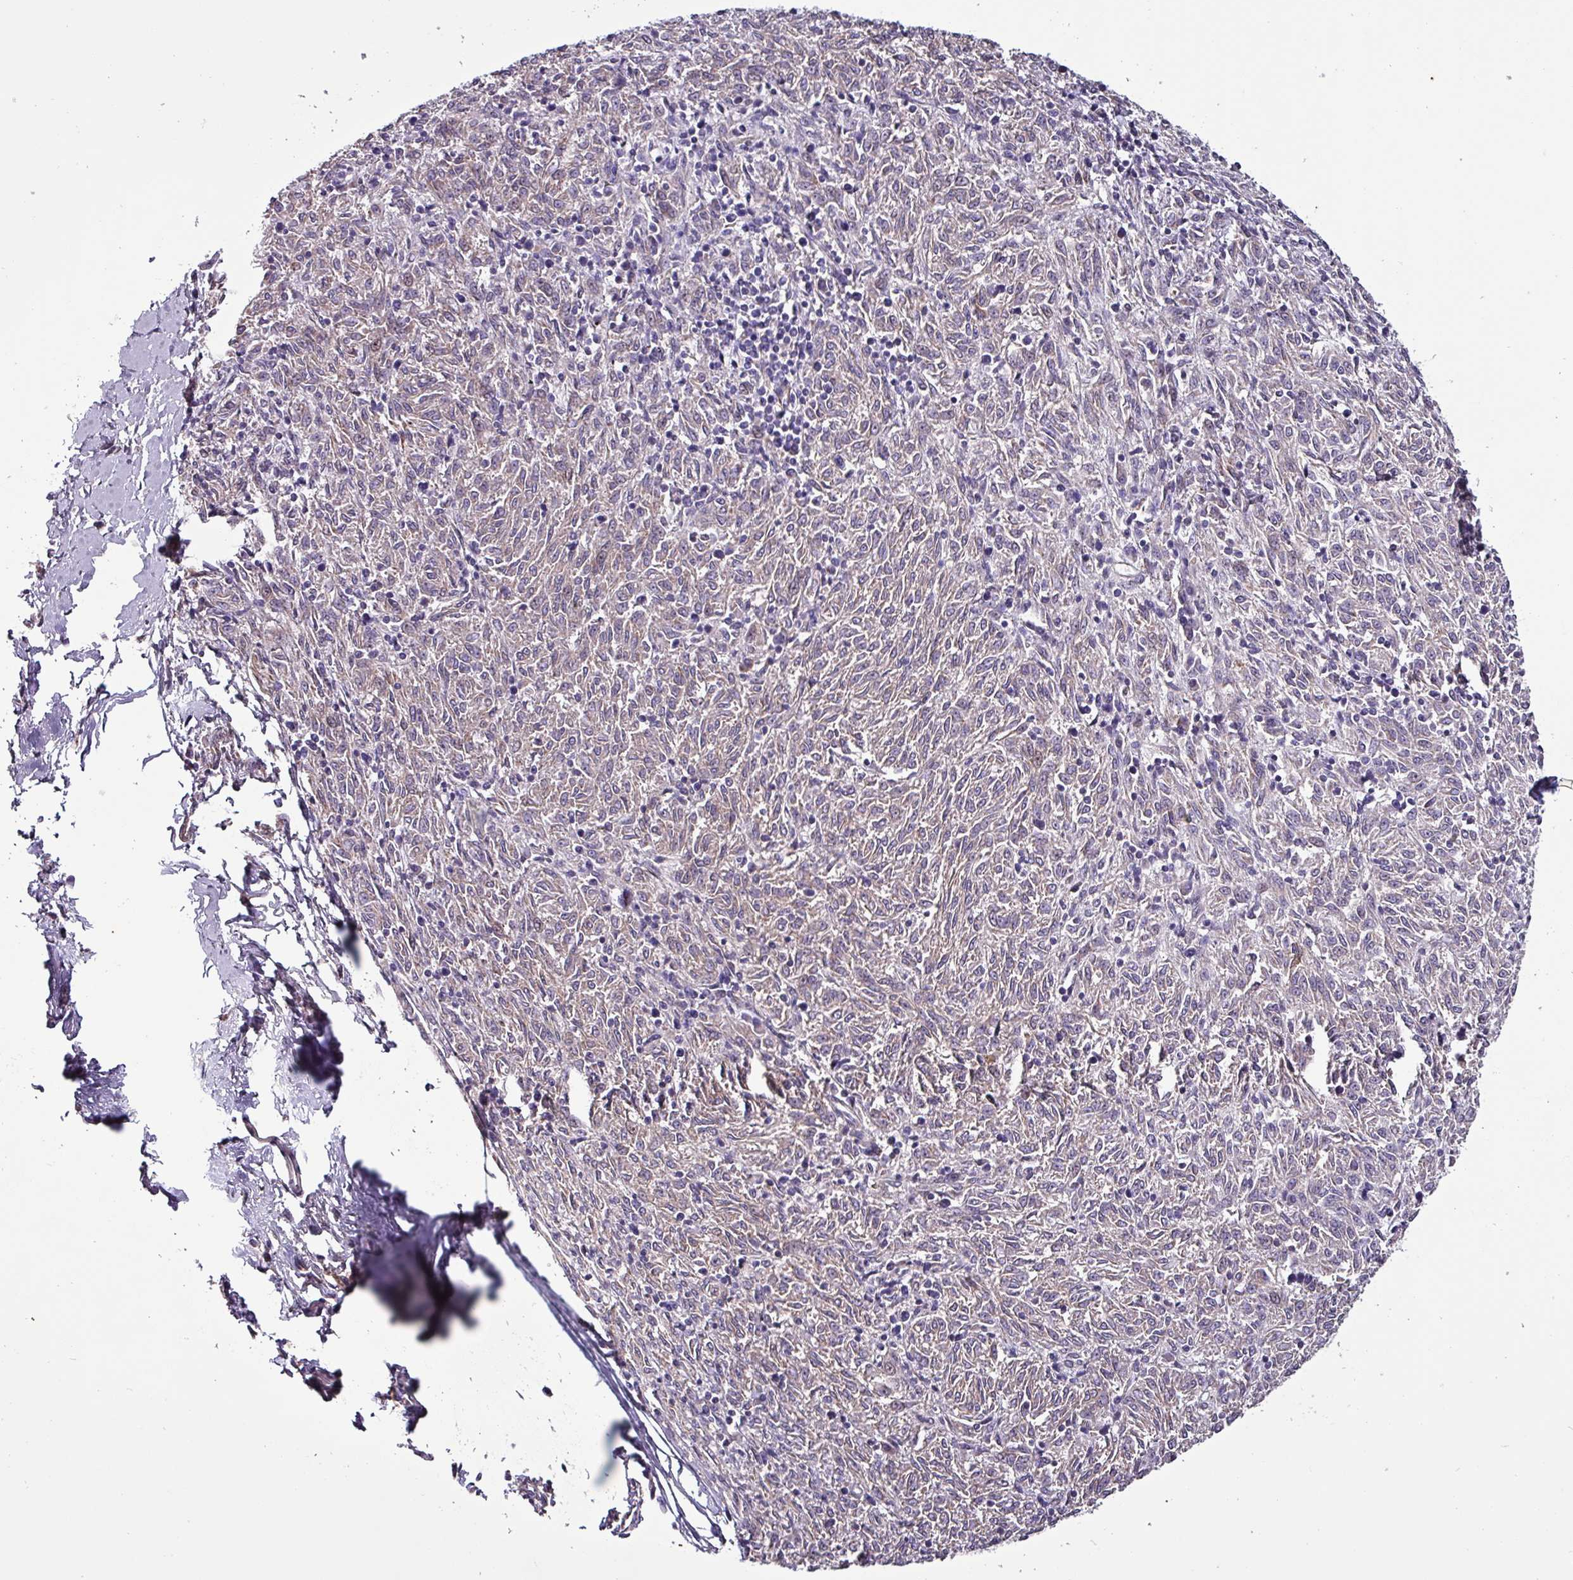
{"staining": {"intensity": "negative", "quantity": "none", "location": "none"}, "tissue": "melanoma", "cell_type": "Tumor cells", "image_type": "cancer", "snomed": [{"axis": "morphology", "description": "Malignant melanoma, NOS"}, {"axis": "topography", "description": "Skin"}], "caption": "There is no significant positivity in tumor cells of malignant melanoma. Nuclei are stained in blue.", "gene": "GRAPL", "patient": {"sex": "female", "age": 72}}